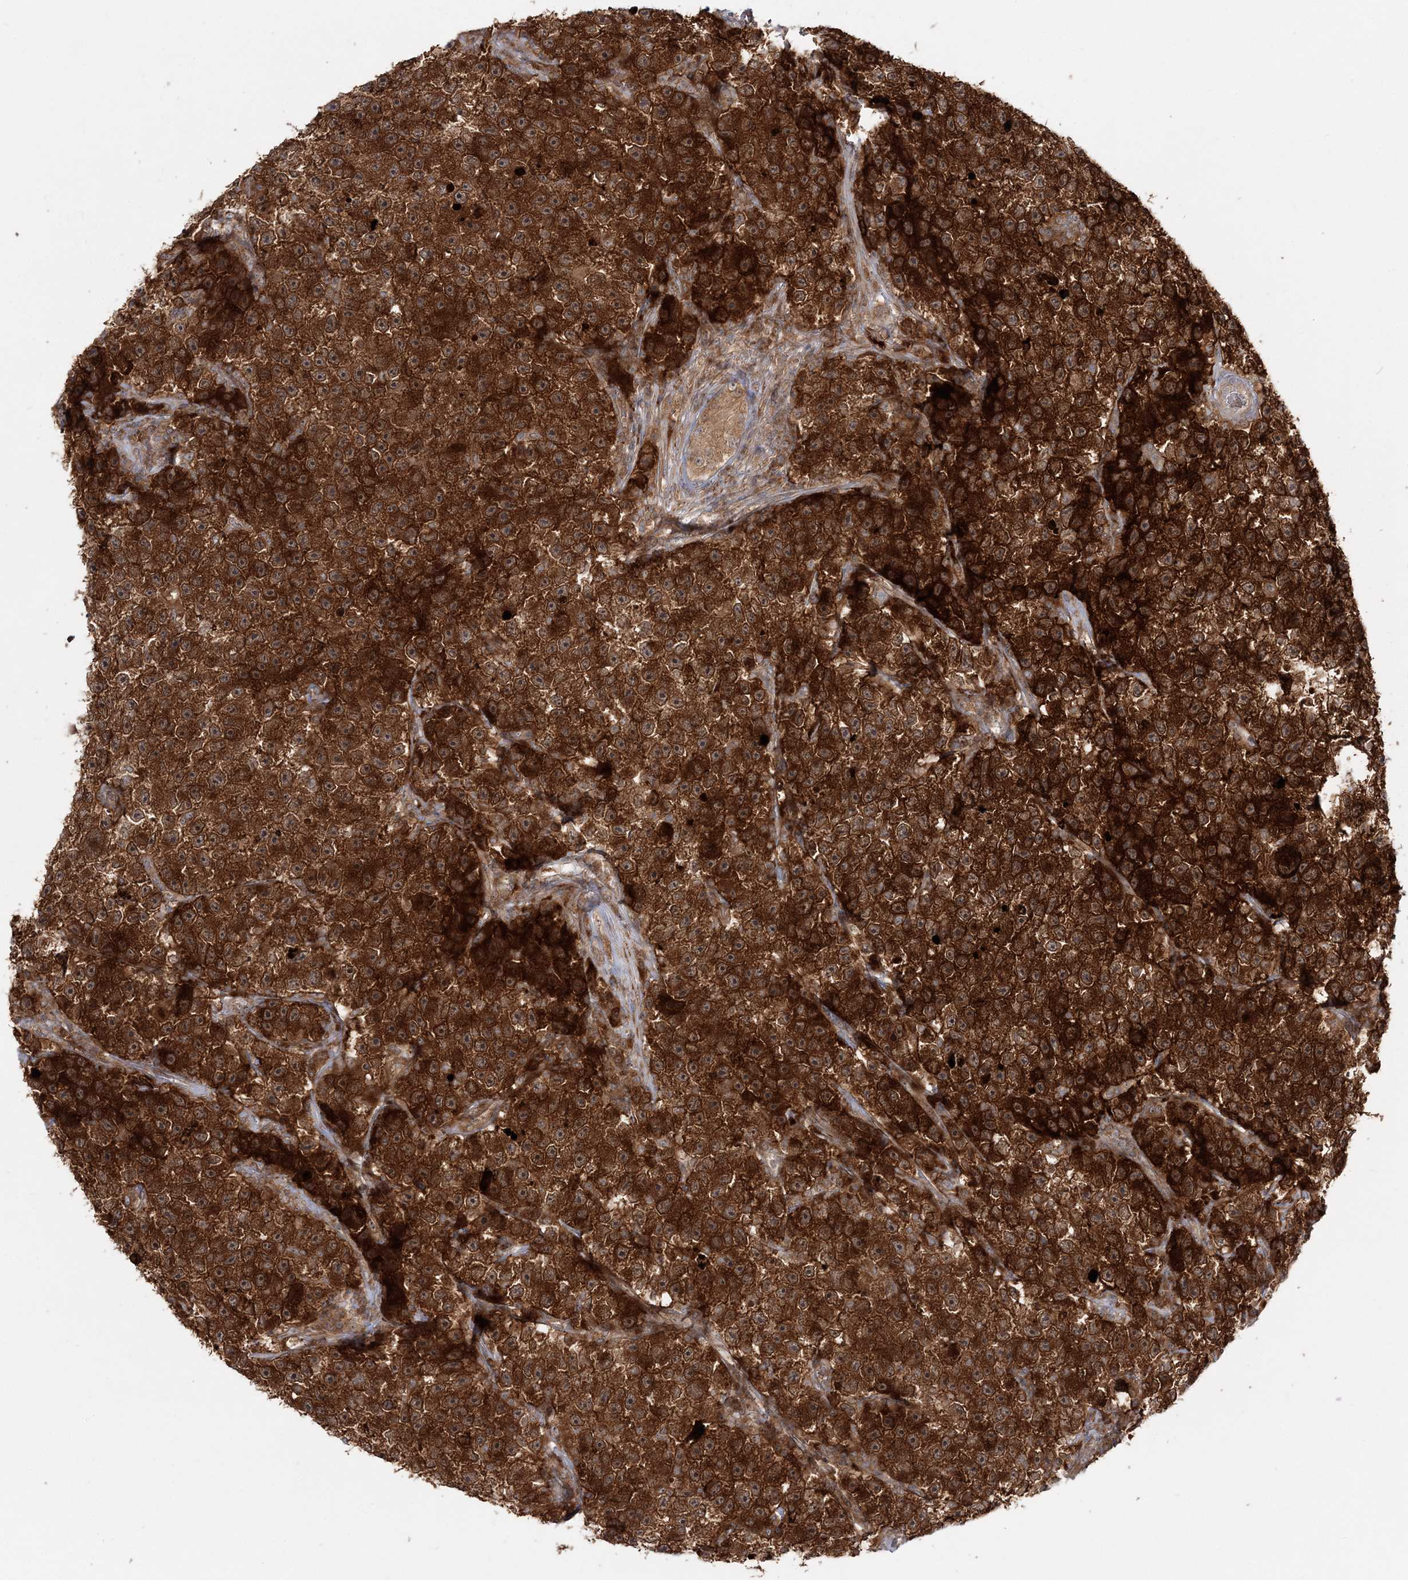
{"staining": {"intensity": "strong", "quantity": ">75%", "location": "cytoplasmic/membranous"}, "tissue": "testis cancer", "cell_type": "Tumor cells", "image_type": "cancer", "snomed": [{"axis": "morphology", "description": "Seminoma, NOS"}, {"axis": "topography", "description": "Testis"}], "caption": "Testis cancer (seminoma) stained with immunohistochemistry (IHC) displays strong cytoplasmic/membranous staining in approximately >75% of tumor cells.", "gene": "MOCS2", "patient": {"sex": "male", "age": 22}}